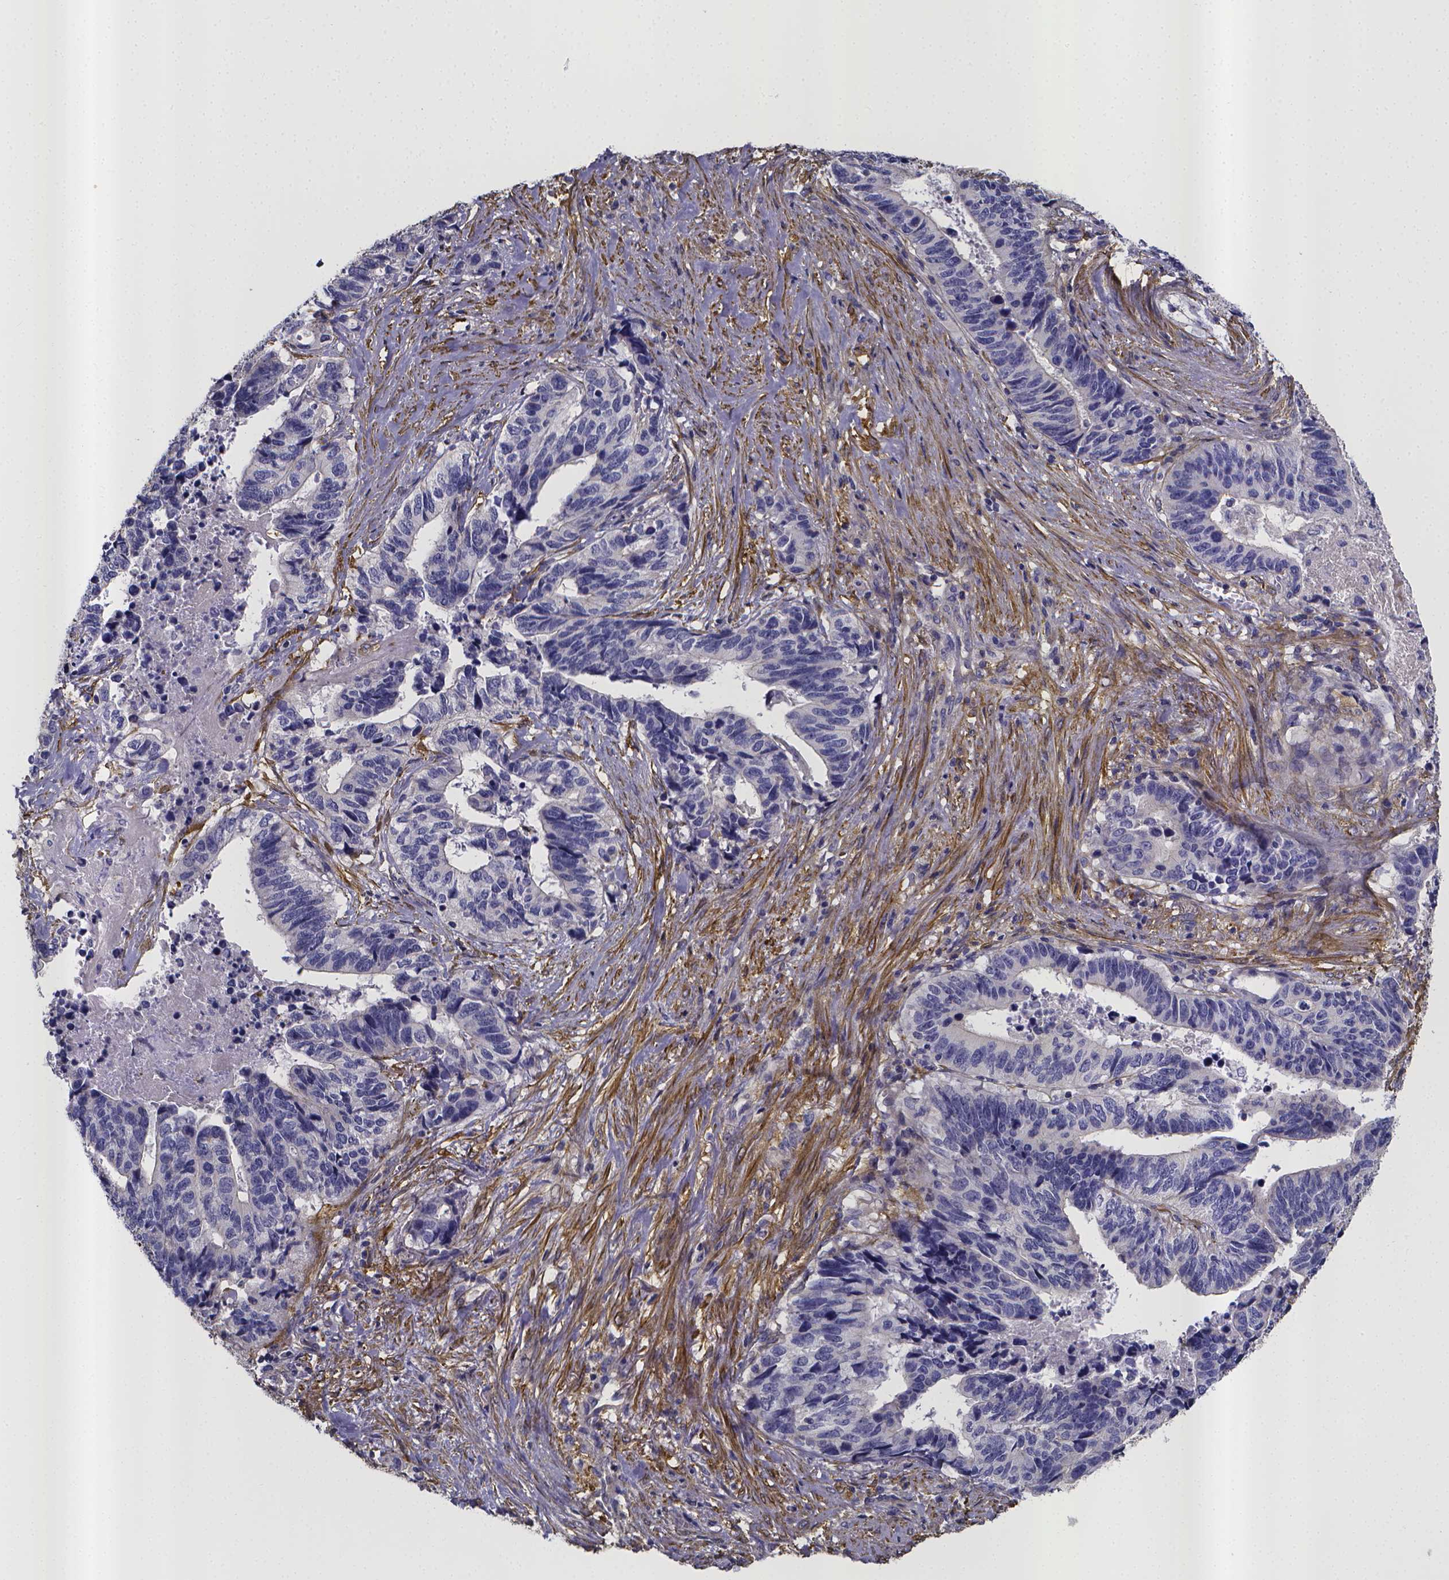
{"staining": {"intensity": "negative", "quantity": "none", "location": "none"}, "tissue": "stomach cancer", "cell_type": "Tumor cells", "image_type": "cancer", "snomed": [{"axis": "morphology", "description": "Adenocarcinoma, NOS"}, {"axis": "topography", "description": "Stomach, upper"}], "caption": "Tumor cells show no significant positivity in stomach cancer.", "gene": "RERG", "patient": {"sex": "female", "age": 67}}